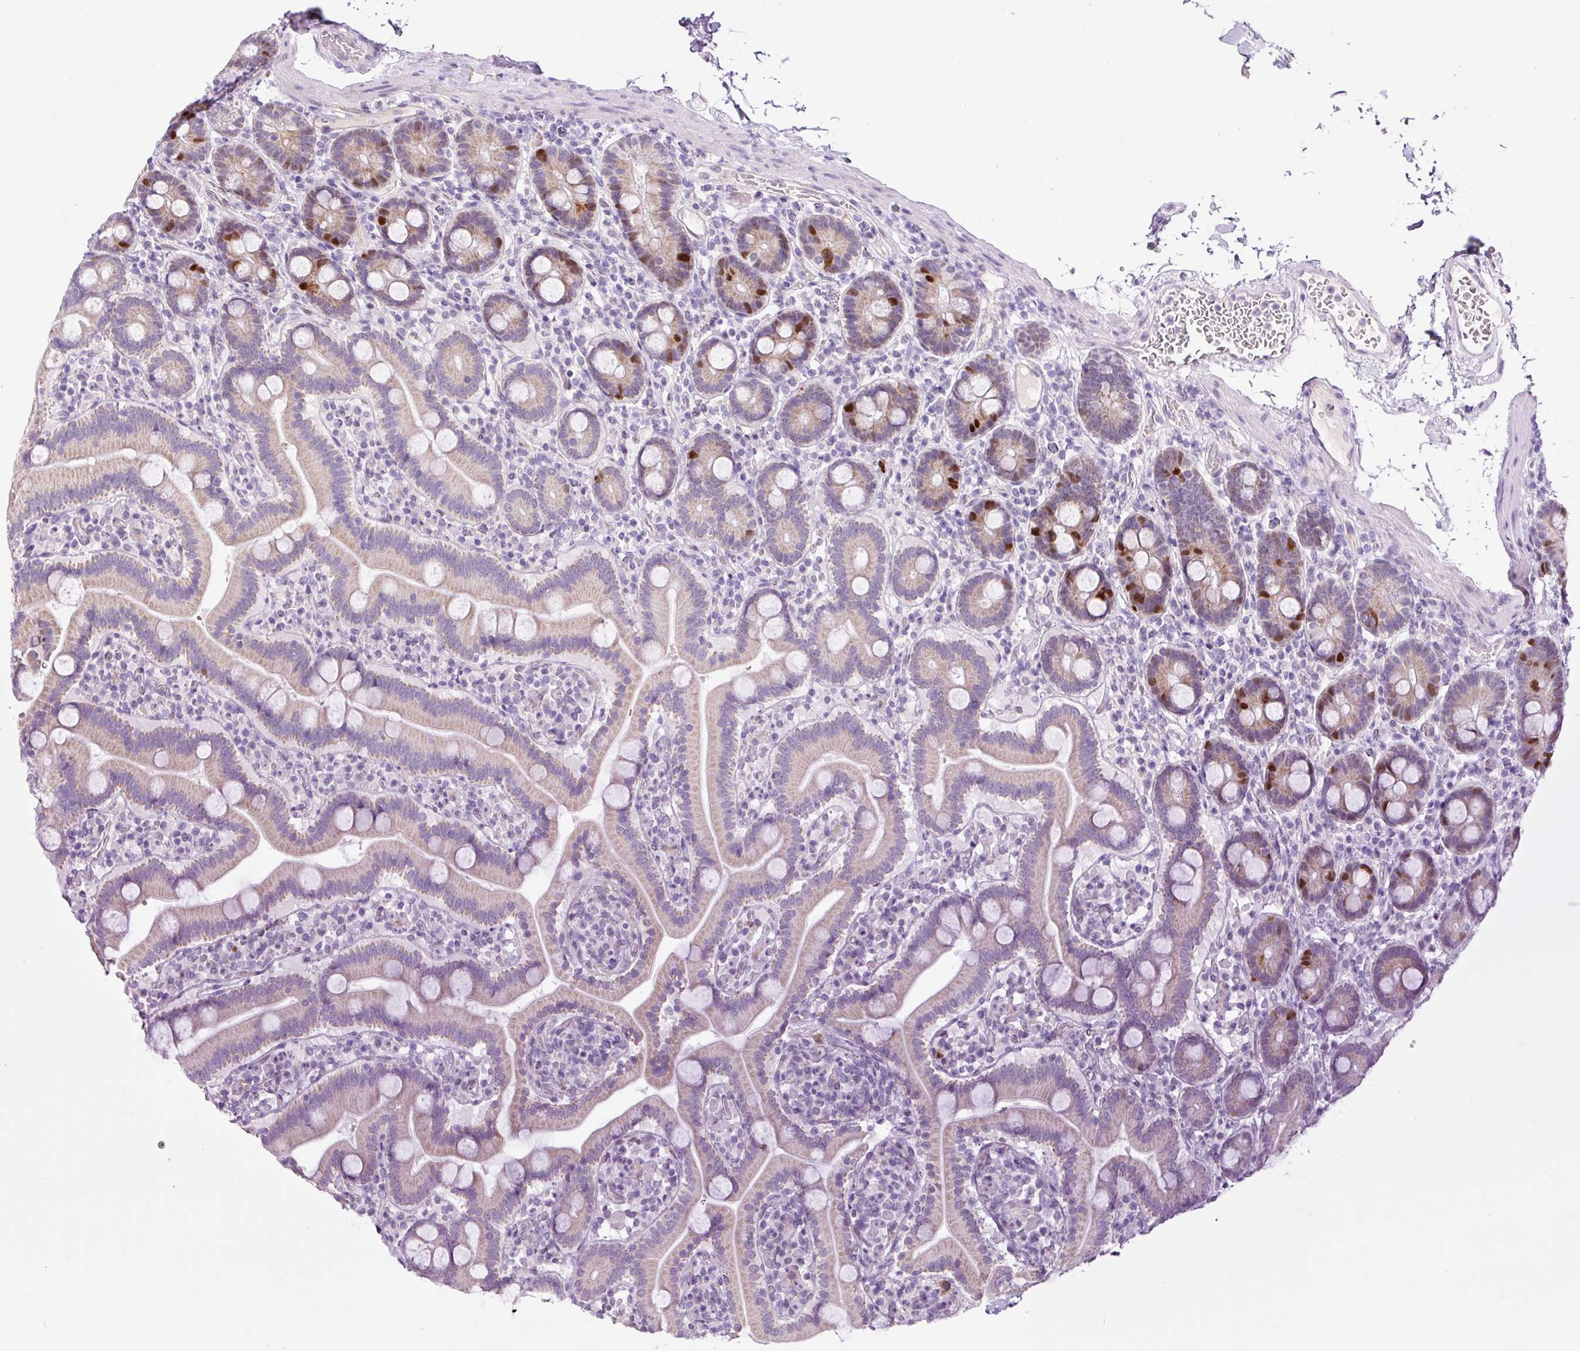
{"staining": {"intensity": "strong", "quantity": "<25%", "location": "cytoplasmic/membranous,nuclear"}, "tissue": "duodenum", "cell_type": "Glandular cells", "image_type": "normal", "snomed": [{"axis": "morphology", "description": "Normal tissue, NOS"}, {"axis": "topography", "description": "Duodenum"}], "caption": "Normal duodenum displays strong cytoplasmic/membranous,nuclear staining in about <25% of glandular cells.", "gene": "KPNA2", "patient": {"sex": "male", "age": 55}}